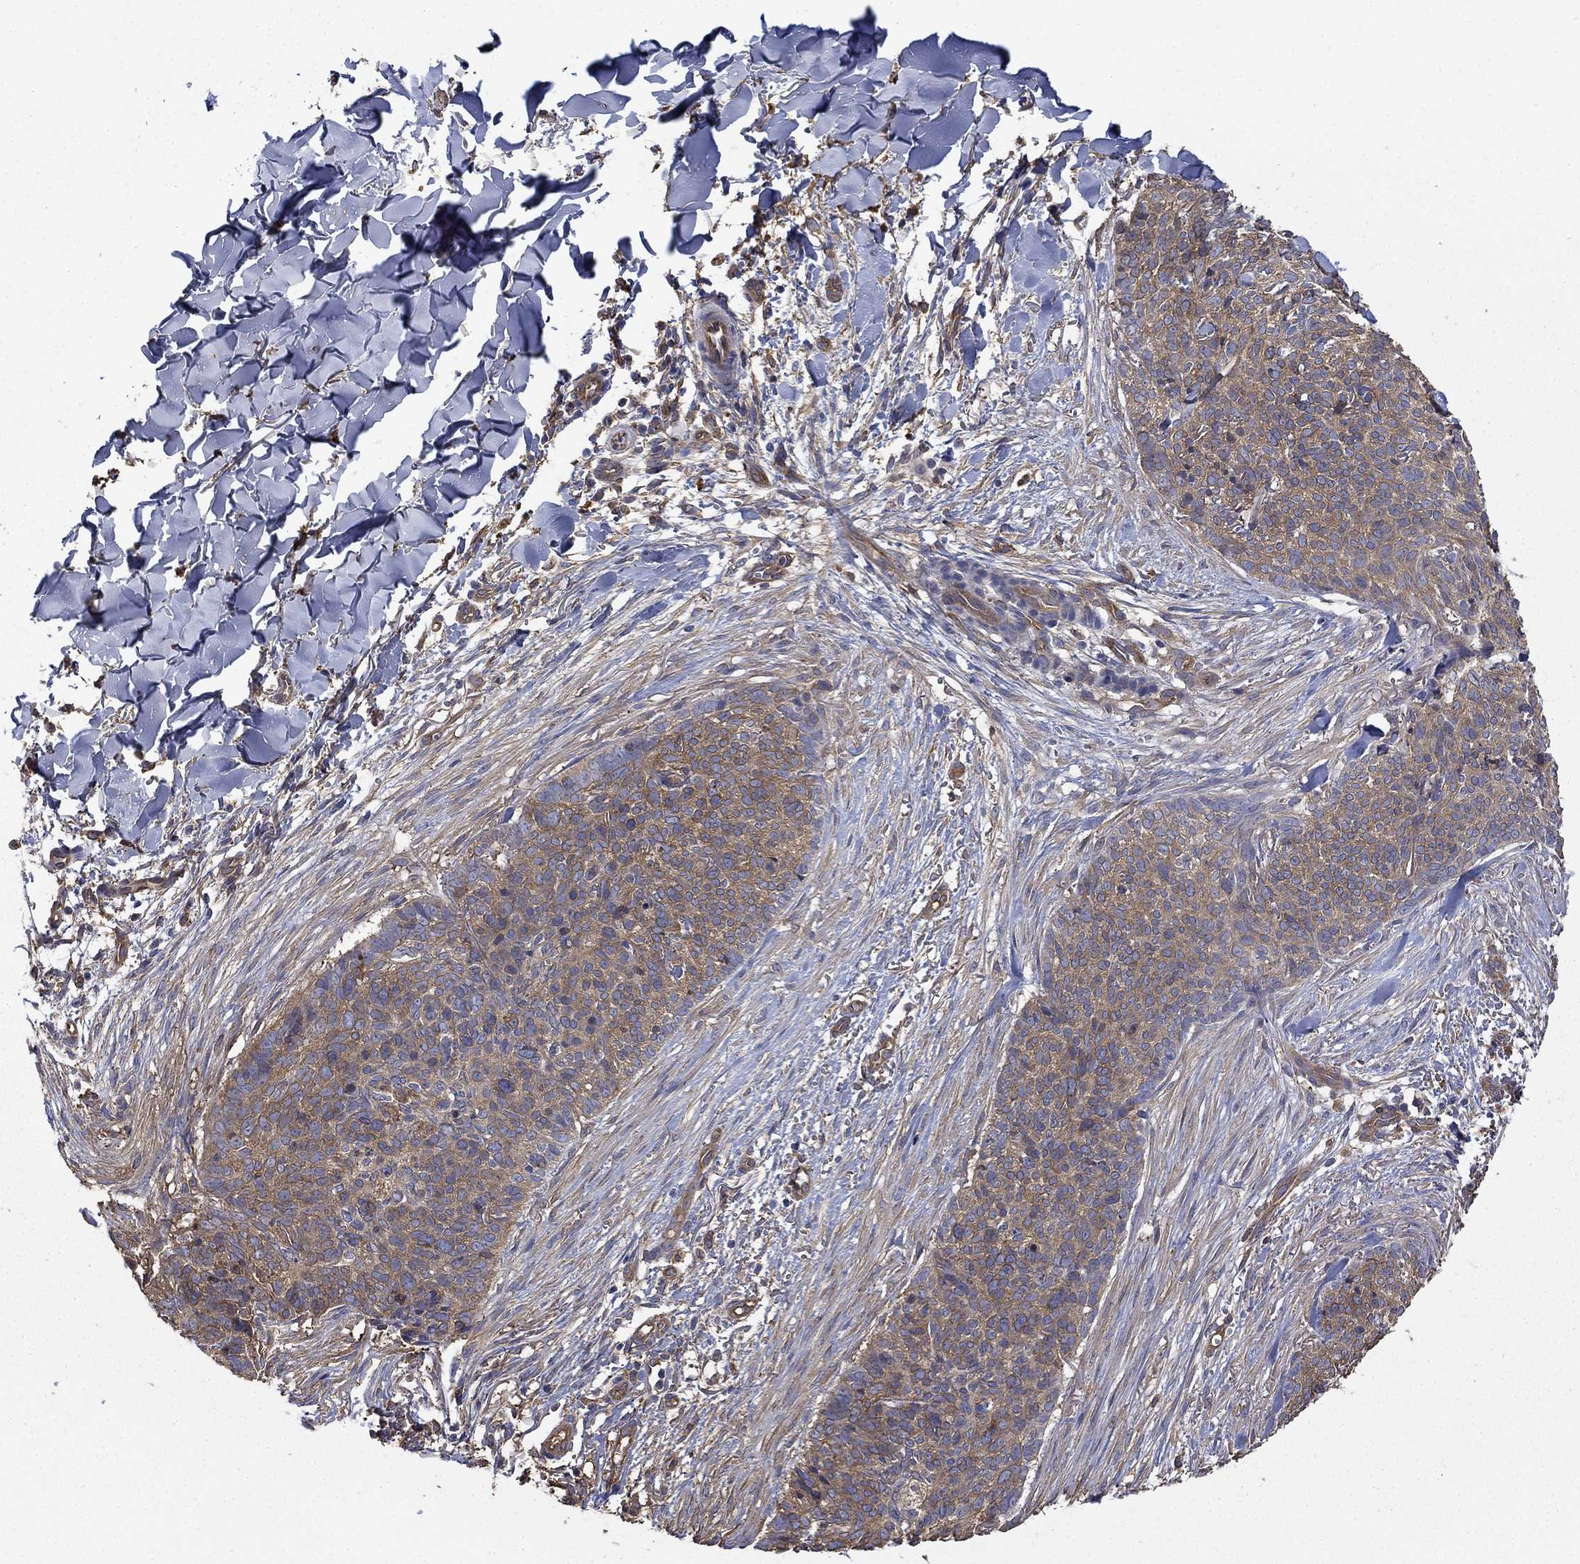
{"staining": {"intensity": "moderate", "quantity": "25%-75%", "location": "cytoplasmic/membranous"}, "tissue": "skin cancer", "cell_type": "Tumor cells", "image_type": "cancer", "snomed": [{"axis": "morphology", "description": "Basal cell carcinoma"}, {"axis": "topography", "description": "Skin"}], "caption": "Protein expression analysis of human skin cancer (basal cell carcinoma) reveals moderate cytoplasmic/membranous positivity in approximately 25%-75% of tumor cells.", "gene": "DPYSL2", "patient": {"sex": "male", "age": 64}}